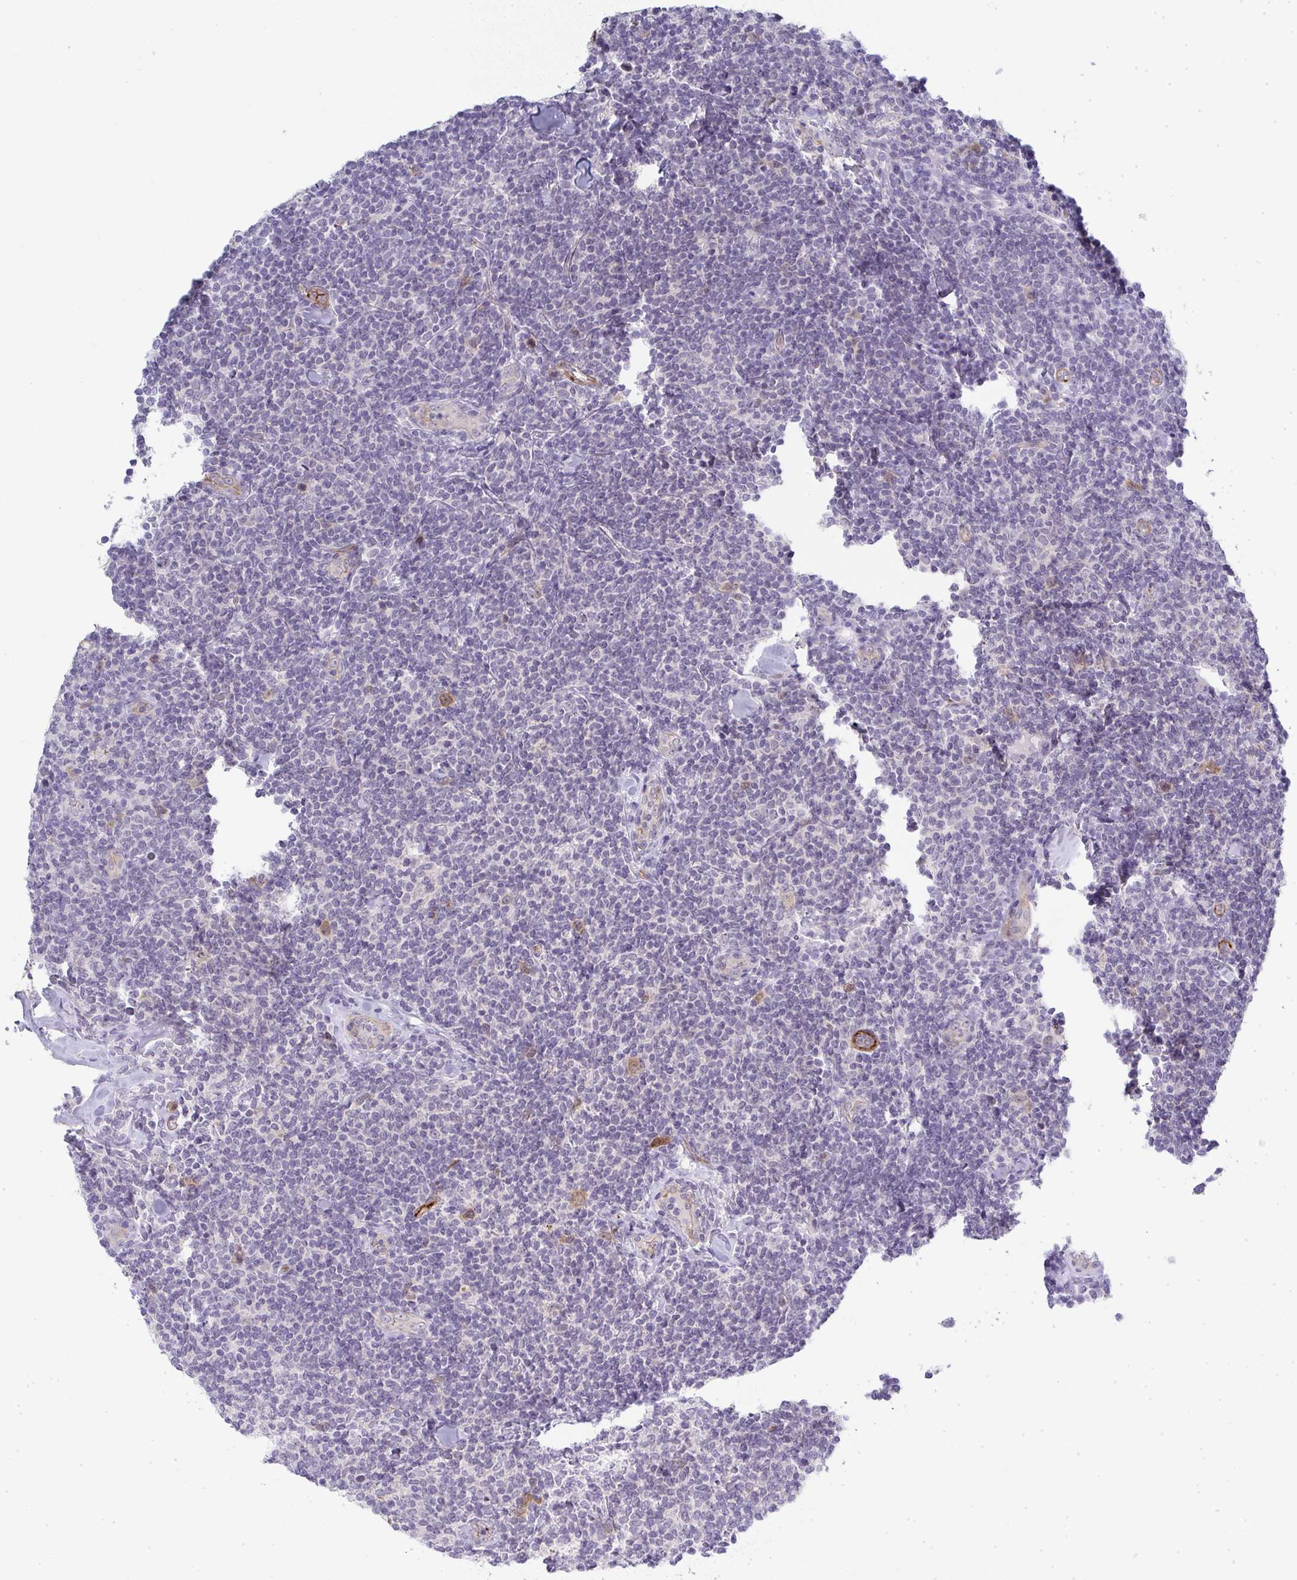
{"staining": {"intensity": "negative", "quantity": "none", "location": "none"}, "tissue": "lymphoma", "cell_type": "Tumor cells", "image_type": "cancer", "snomed": [{"axis": "morphology", "description": "Malignant lymphoma, non-Hodgkin's type, Low grade"}, {"axis": "topography", "description": "Lymph node"}], "caption": "Tumor cells are negative for protein expression in human low-grade malignant lymphoma, non-Hodgkin's type.", "gene": "UBE2S", "patient": {"sex": "female", "age": 56}}